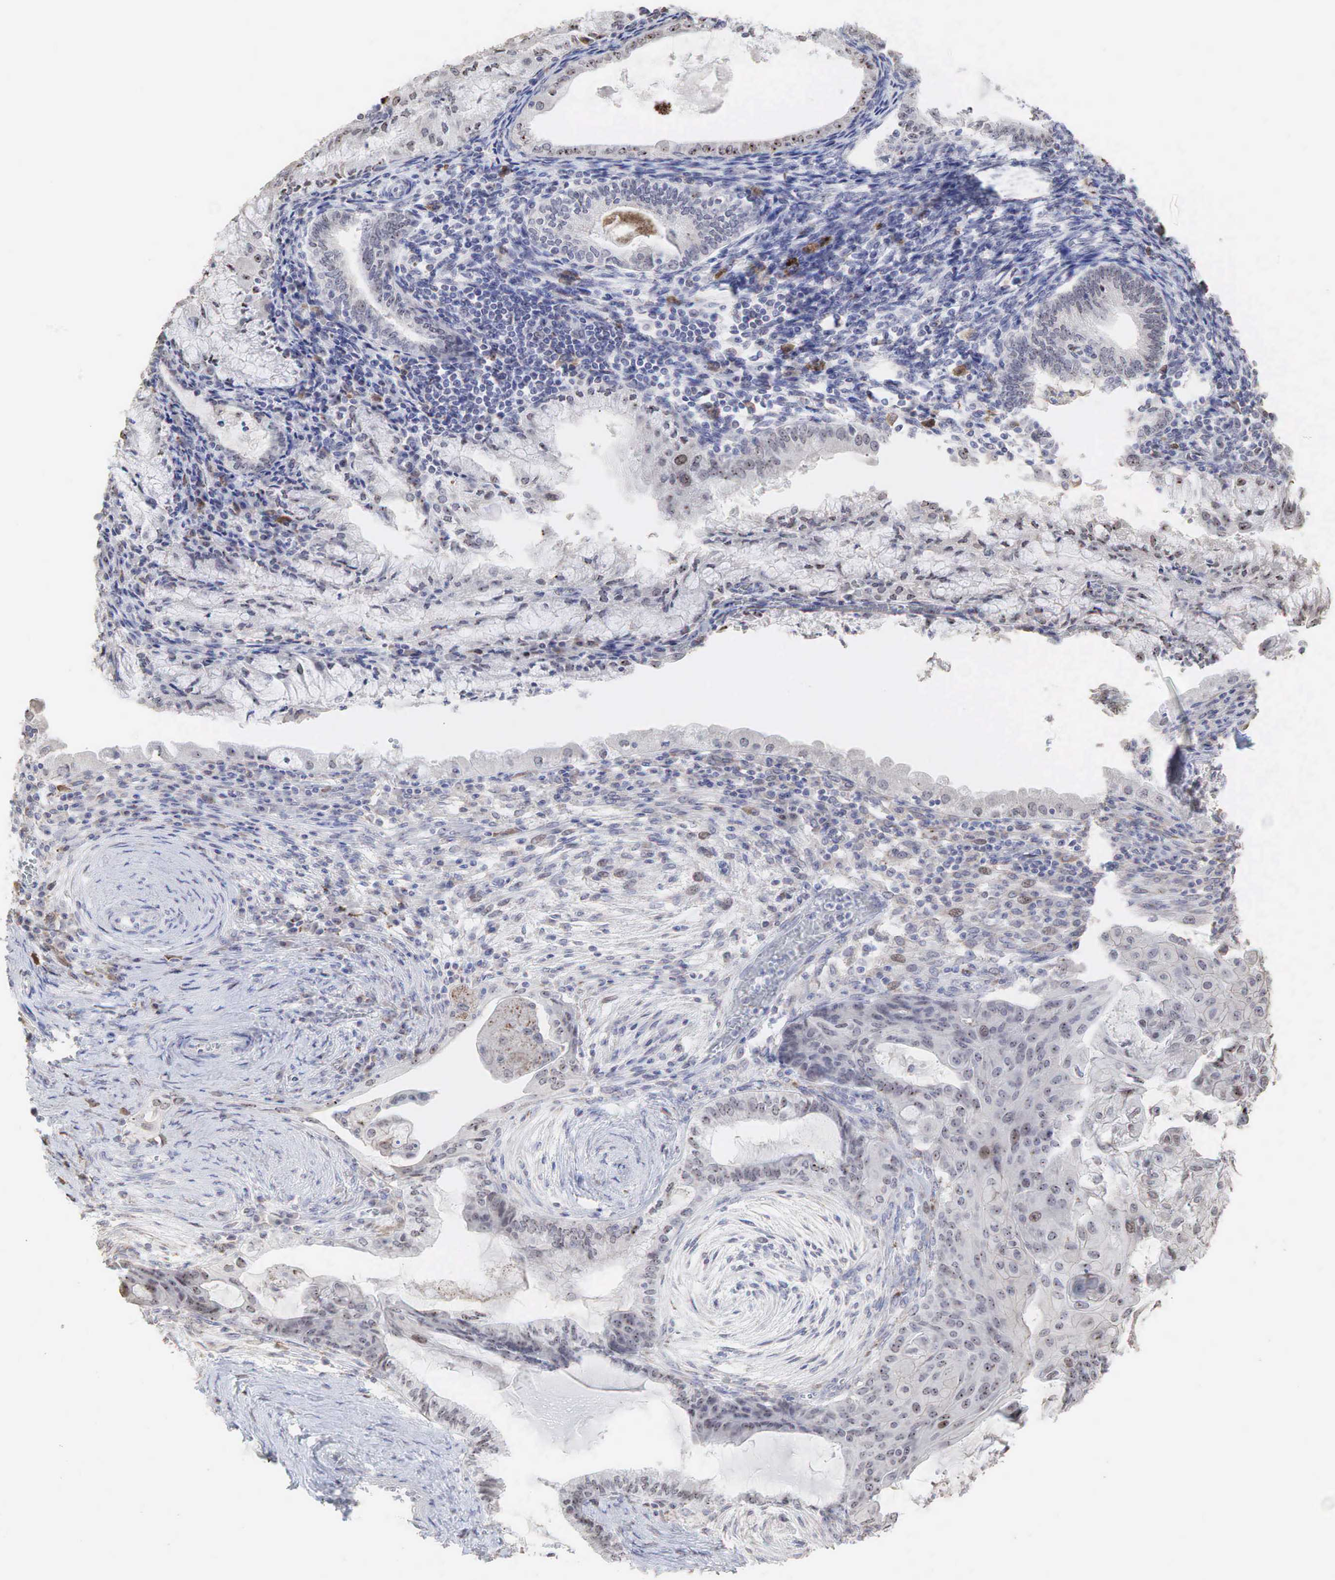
{"staining": {"intensity": "strong", "quantity": "25%-75%", "location": "none"}, "tissue": "endometrial cancer", "cell_type": "Tumor cells", "image_type": "cancer", "snomed": [{"axis": "morphology", "description": "Adenocarcinoma, NOS"}, {"axis": "topography", "description": "Endometrium"}], "caption": "Adenocarcinoma (endometrial) stained with a protein marker reveals strong staining in tumor cells.", "gene": "DKC1", "patient": {"sex": "female", "age": 79}}